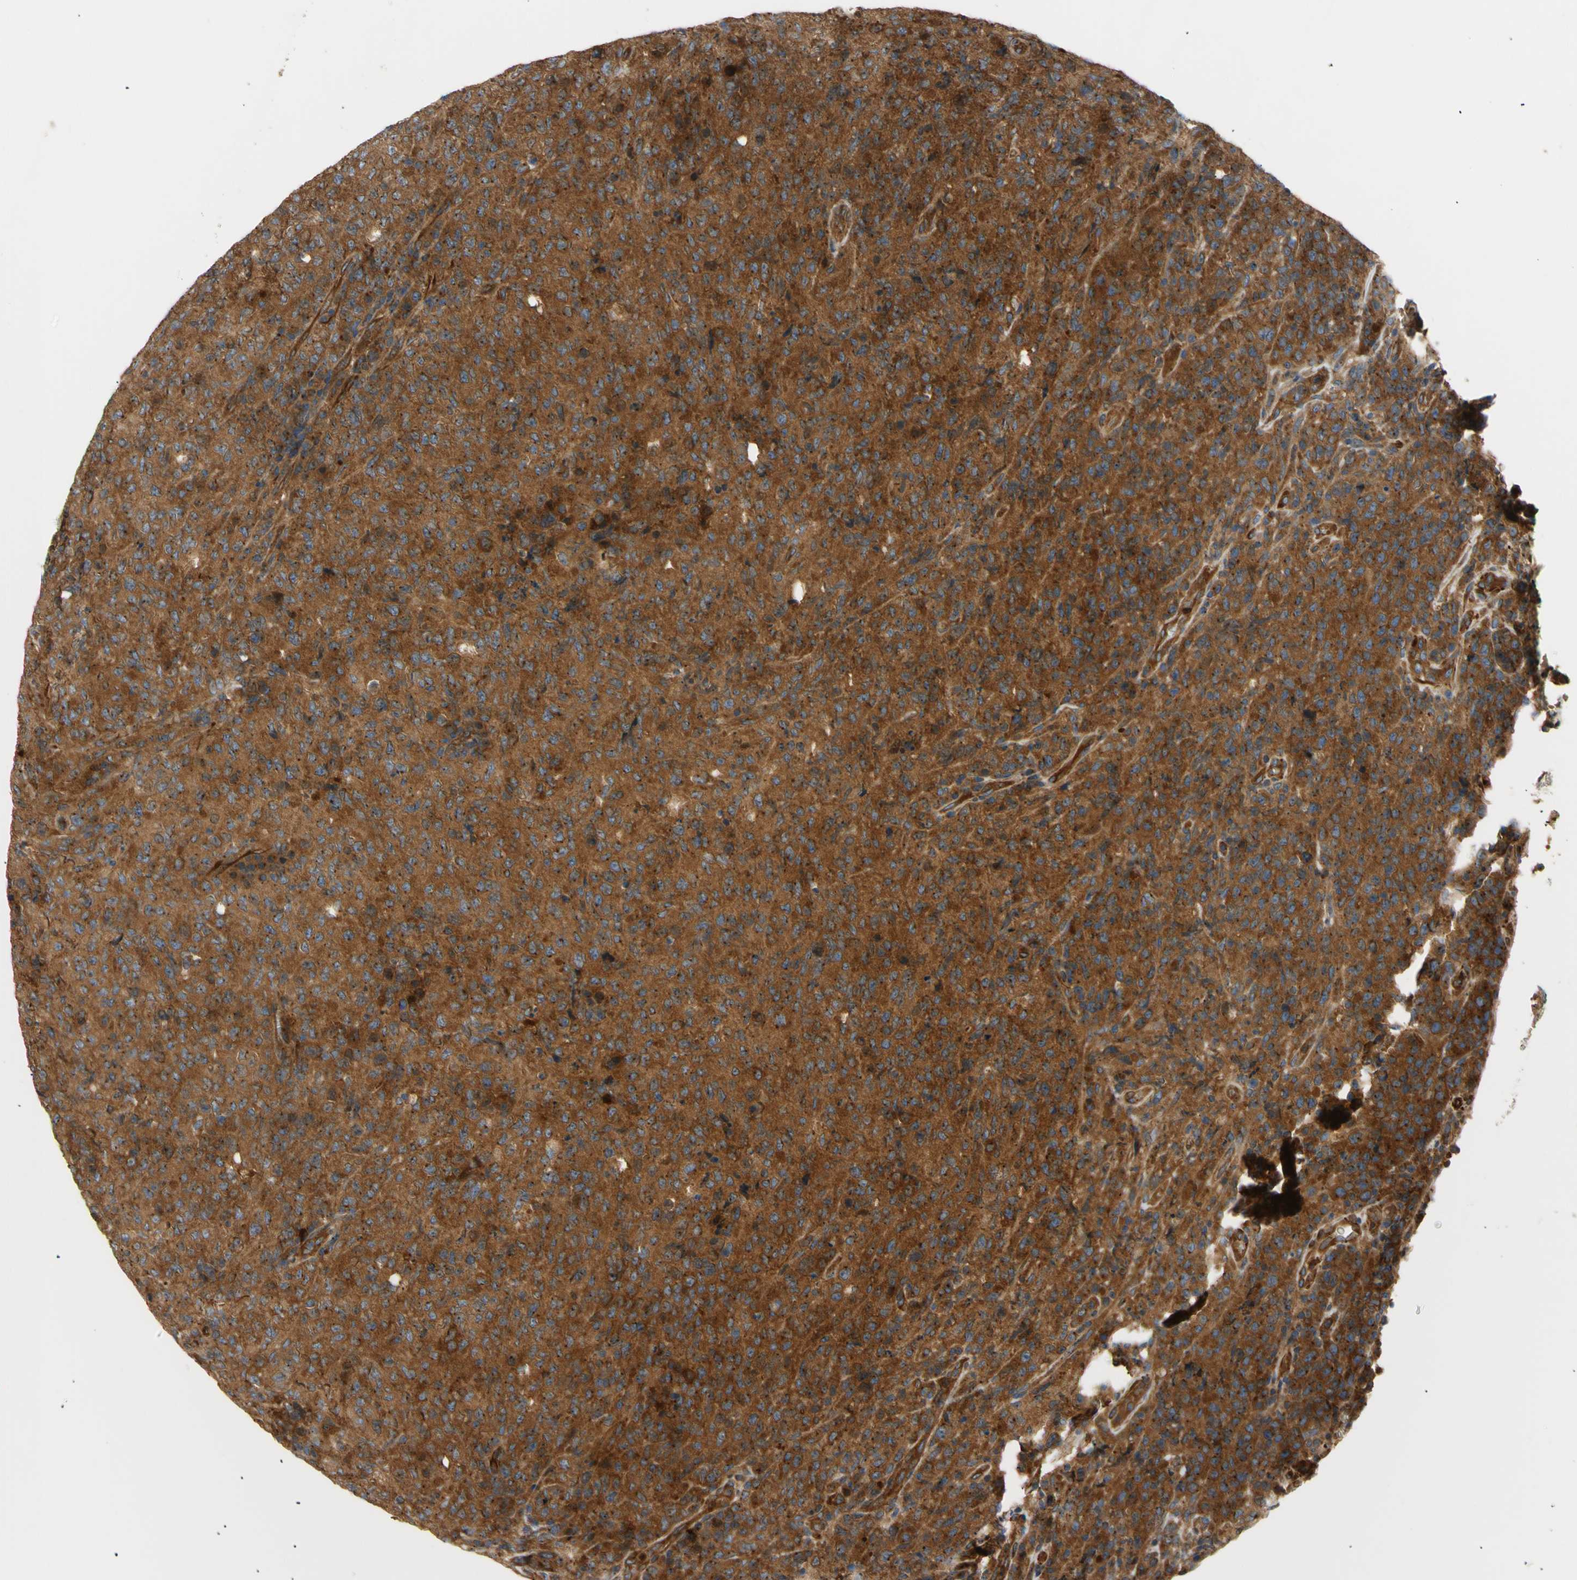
{"staining": {"intensity": "strong", "quantity": ">75%", "location": "cytoplasmic/membranous"}, "tissue": "lymphoma", "cell_type": "Tumor cells", "image_type": "cancer", "snomed": [{"axis": "morphology", "description": "Malignant lymphoma, non-Hodgkin's type, High grade"}, {"axis": "topography", "description": "Tonsil"}], "caption": "A brown stain shows strong cytoplasmic/membranous positivity of a protein in malignant lymphoma, non-Hodgkin's type (high-grade) tumor cells. (DAB (3,3'-diaminobenzidine) IHC with brightfield microscopy, high magnification).", "gene": "TUBG2", "patient": {"sex": "female", "age": 36}}